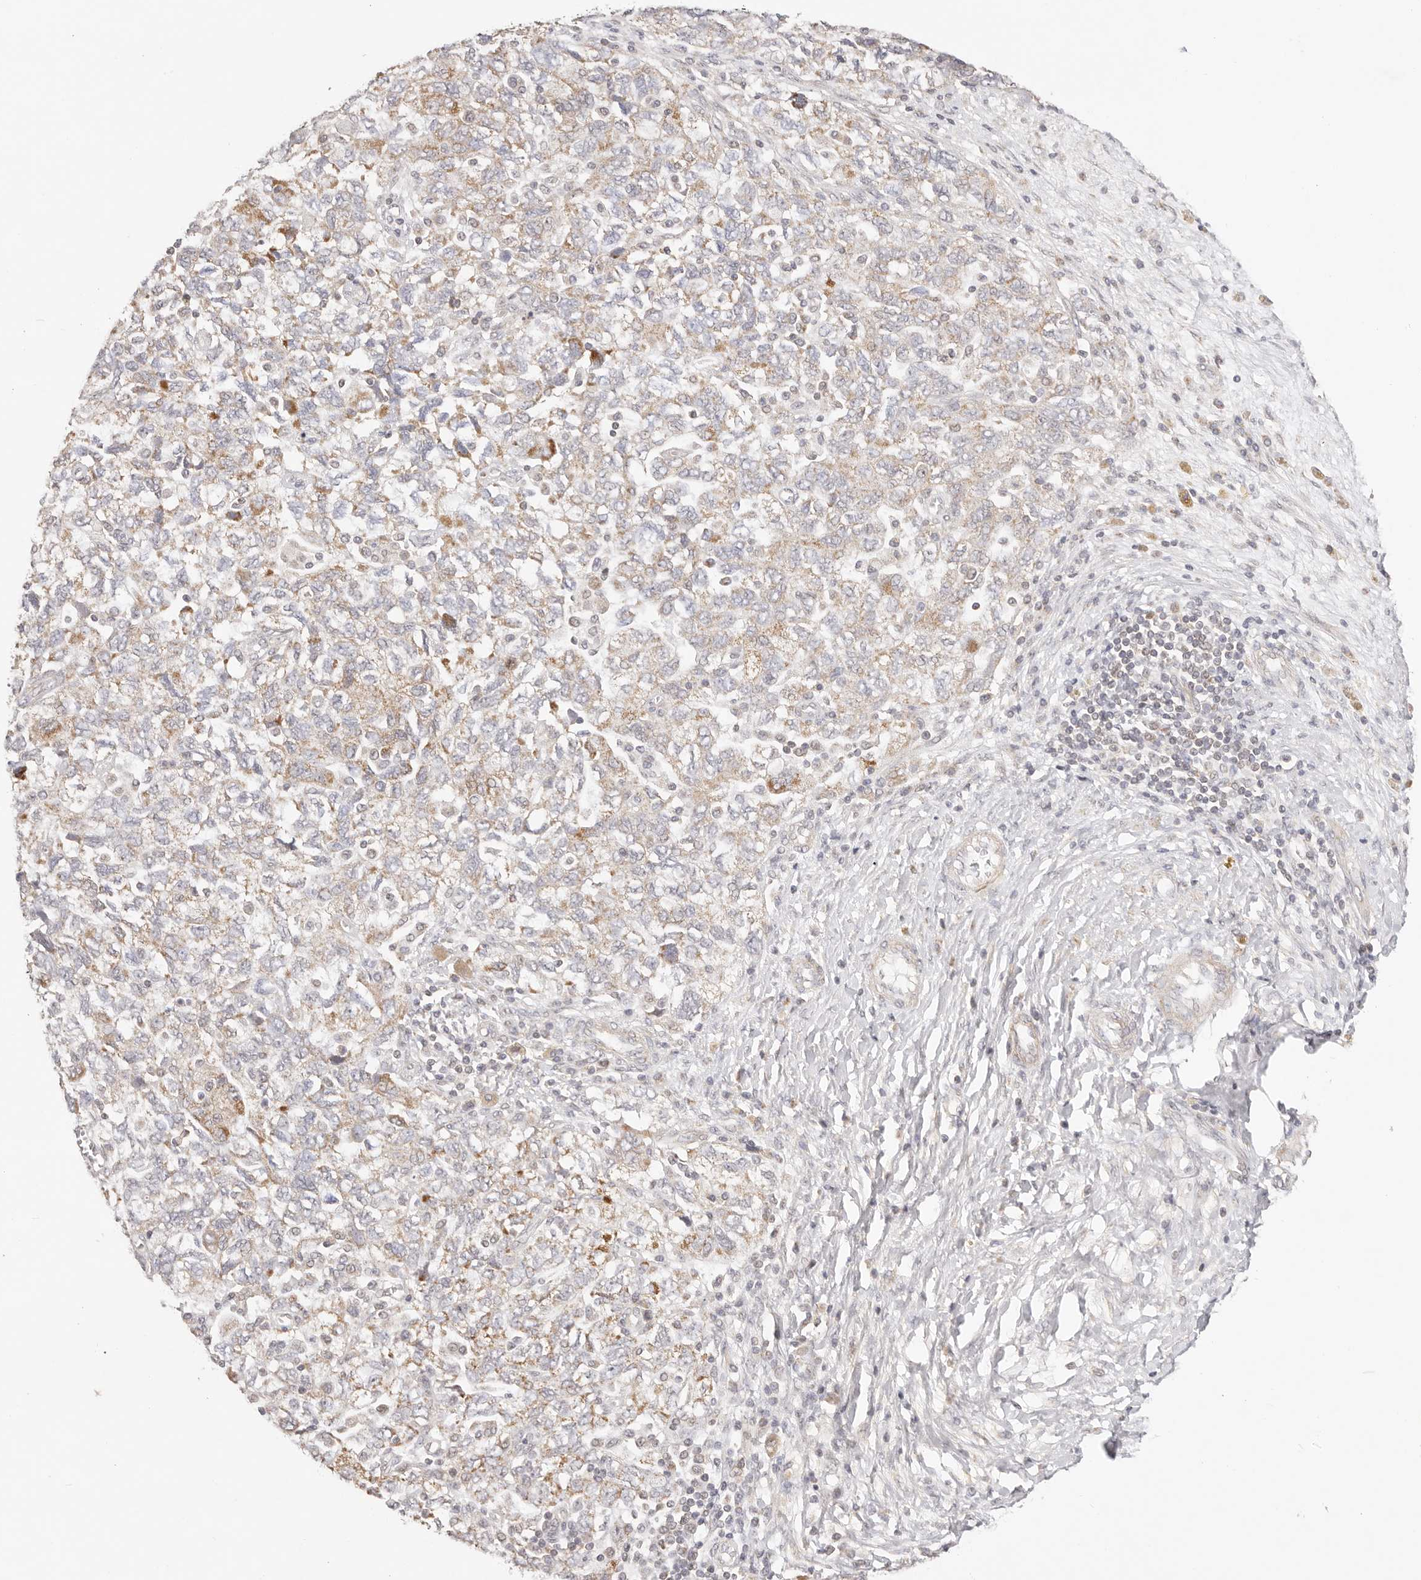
{"staining": {"intensity": "moderate", "quantity": "25%-75%", "location": "cytoplasmic/membranous"}, "tissue": "ovarian cancer", "cell_type": "Tumor cells", "image_type": "cancer", "snomed": [{"axis": "morphology", "description": "Carcinoma, NOS"}, {"axis": "morphology", "description": "Cystadenocarcinoma, serous, NOS"}, {"axis": "topography", "description": "Ovary"}], "caption": "Immunohistochemistry of ovarian cancer (serous cystadenocarcinoma) displays medium levels of moderate cytoplasmic/membranous positivity in approximately 25%-75% of tumor cells. The staining is performed using DAB (3,3'-diaminobenzidine) brown chromogen to label protein expression. The nuclei are counter-stained blue using hematoxylin.", "gene": "KCMF1", "patient": {"sex": "female", "age": 69}}